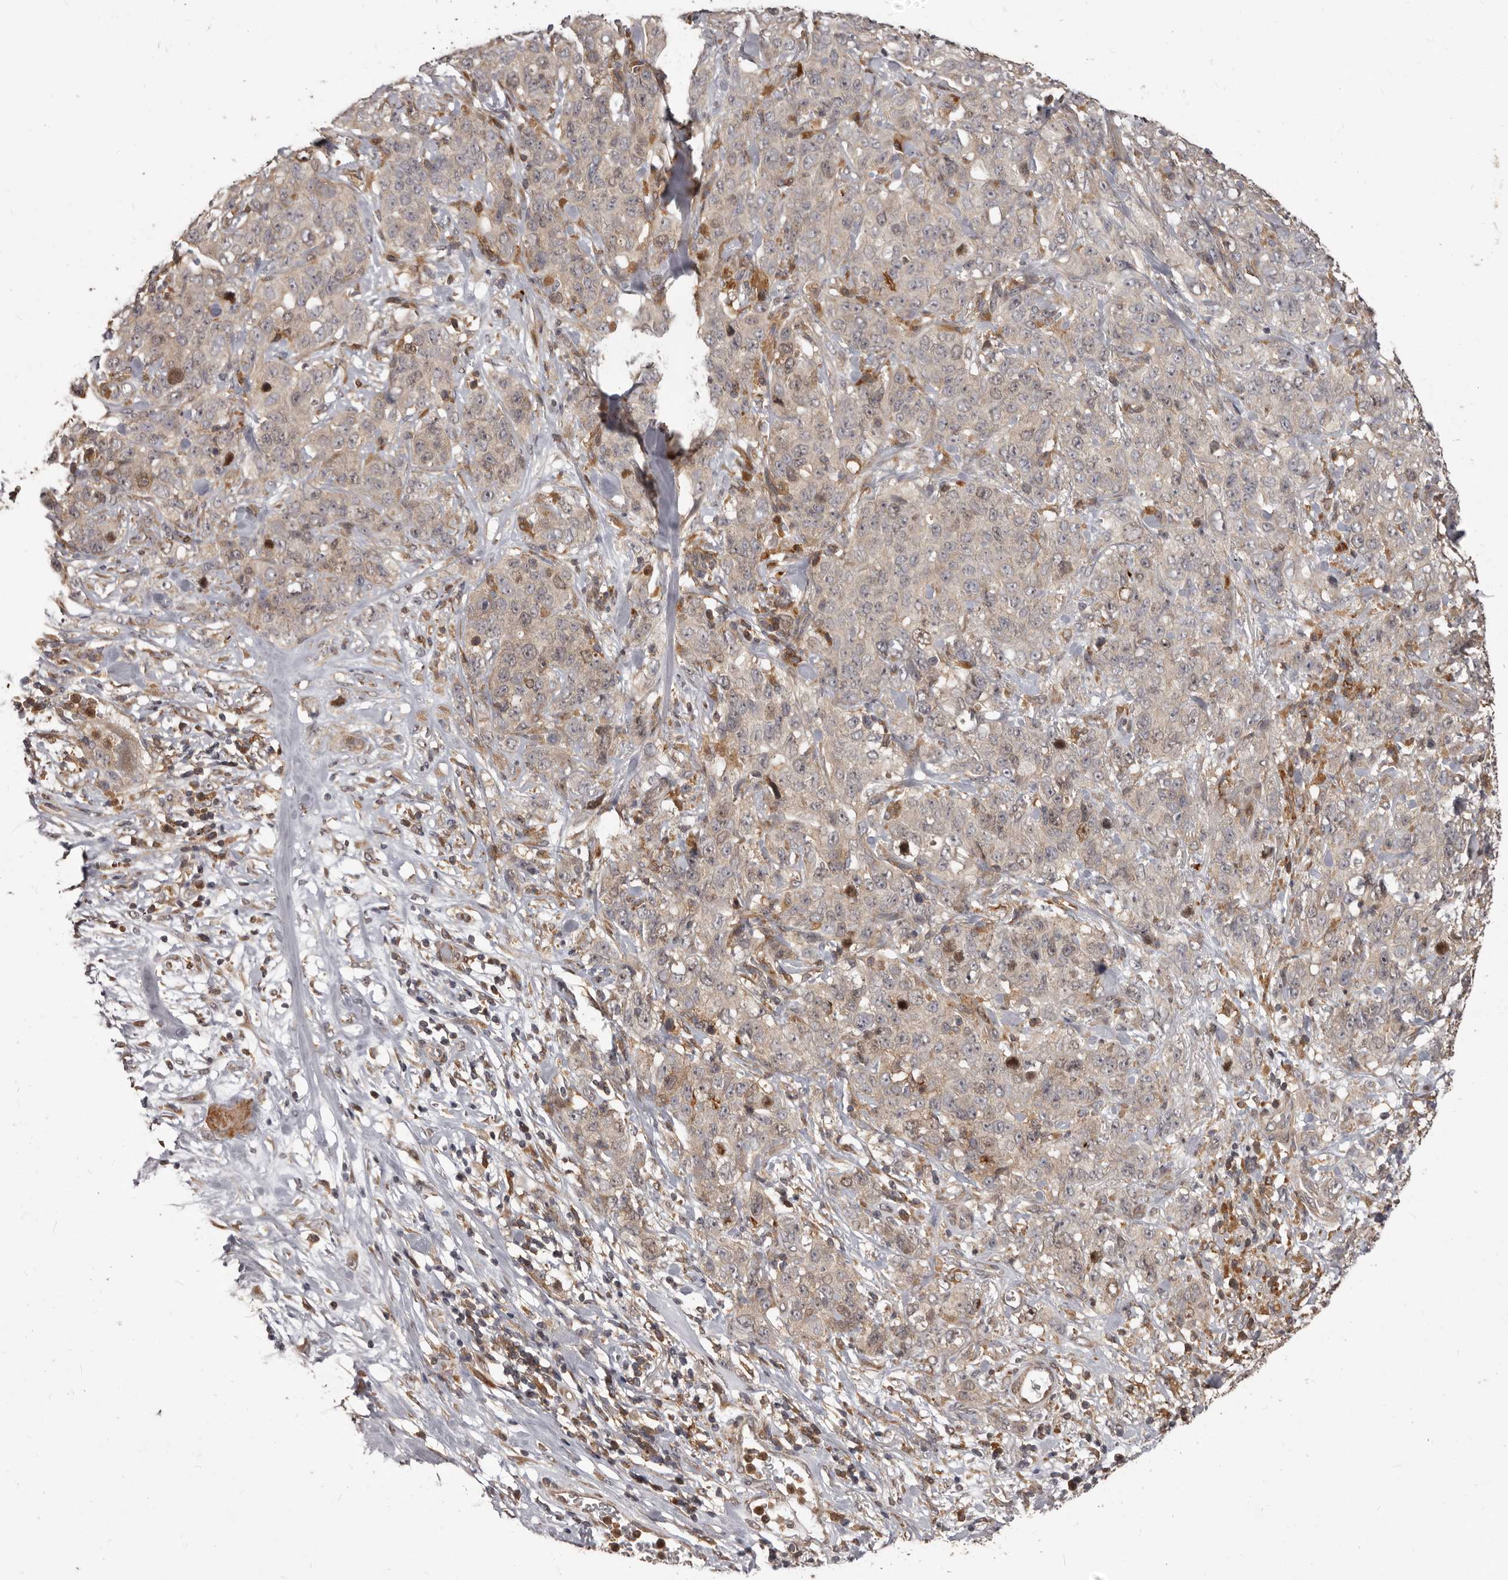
{"staining": {"intensity": "weak", "quantity": "25%-75%", "location": "cytoplasmic/membranous"}, "tissue": "stomach cancer", "cell_type": "Tumor cells", "image_type": "cancer", "snomed": [{"axis": "morphology", "description": "Adenocarcinoma, NOS"}, {"axis": "topography", "description": "Stomach"}], "caption": "Protein staining reveals weak cytoplasmic/membranous positivity in approximately 25%-75% of tumor cells in stomach adenocarcinoma. (Brightfield microscopy of DAB IHC at high magnification).", "gene": "RNF187", "patient": {"sex": "male", "age": 48}}